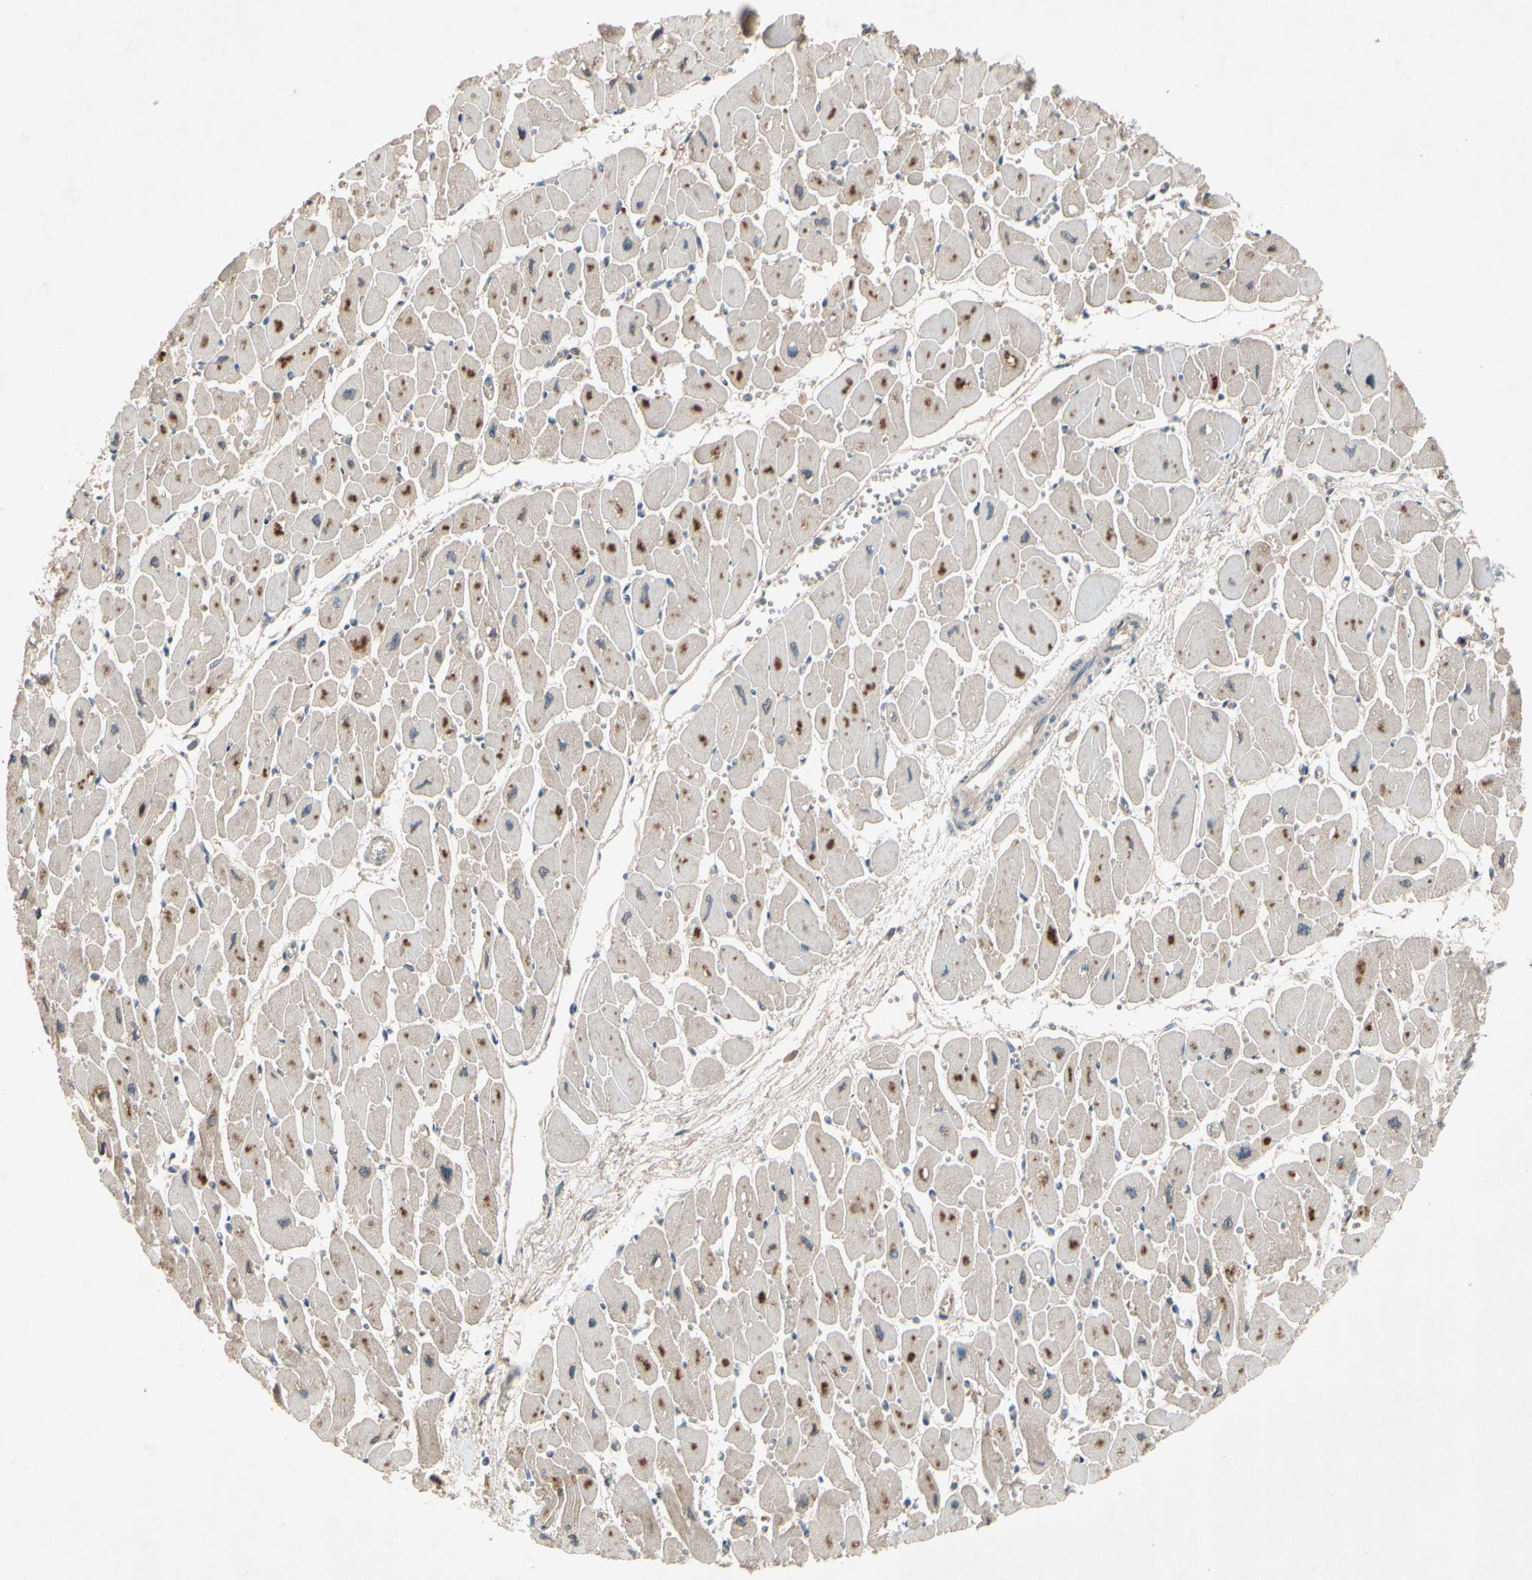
{"staining": {"intensity": "strong", "quantity": "25%-75%", "location": "cytoplasmic/membranous"}, "tissue": "heart muscle", "cell_type": "Cardiomyocytes", "image_type": "normal", "snomed": [{"axis": "morphology", "description": "Normal tissue, NOS"}, {"axis": "topography", "description": "Heart"}], "caption": "A brown stain highlights strong cytoplasmic/membranous staining of a protein in cardiomyocytes of normal human heart muscle.", "gene": "NSF", "patient": {"sex": "female", "age": 54}}